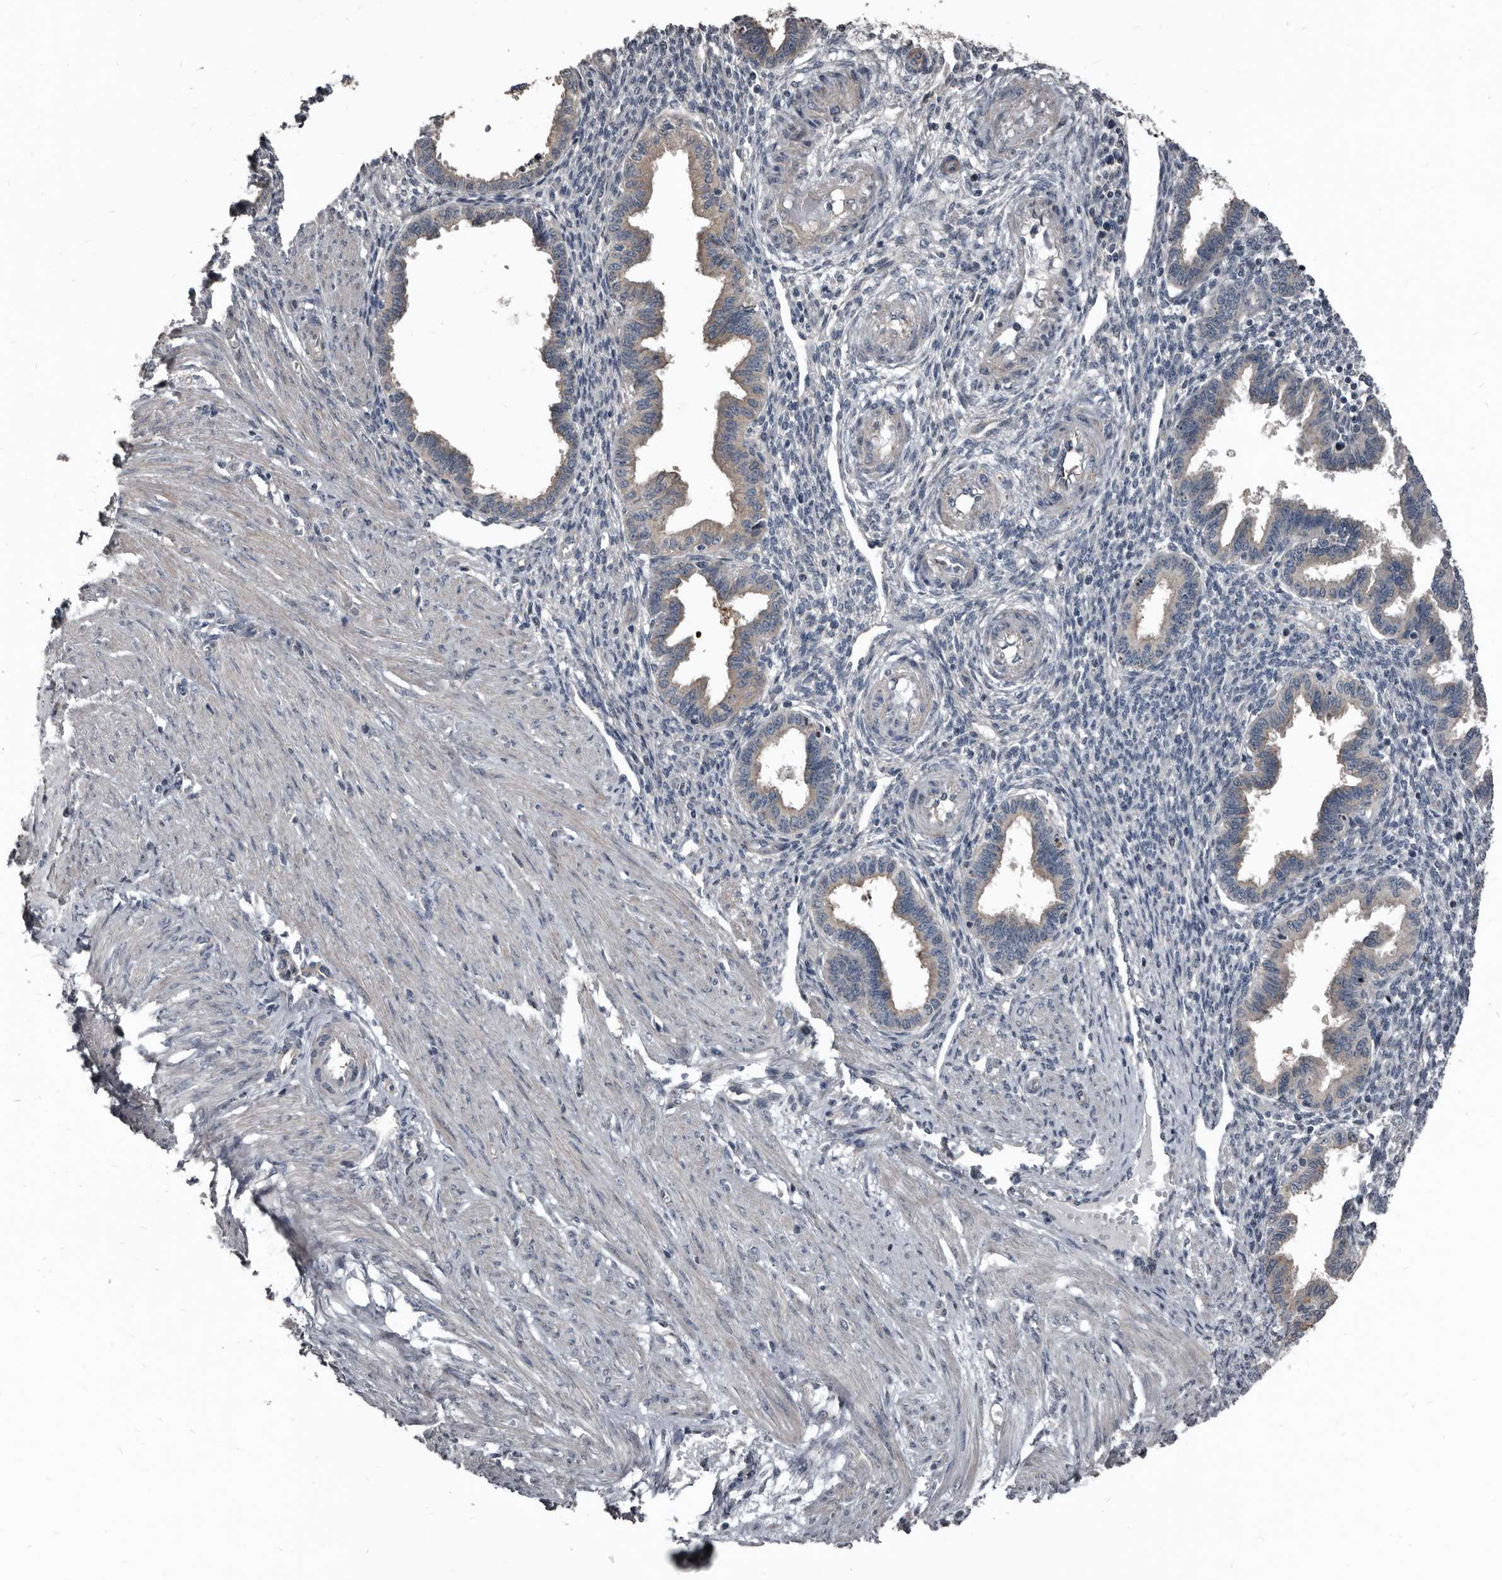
{"staining": {"intensity": "negative", "quantity": "none", "location": "none"}, "tissue": "endometrium", "cell_type": "Cells in endometrial stroma", "image_type": "normal", "snomed": [{"axis": "morphology", "description": "Normal tissue, NOS"}, {"axis": "topography", "description": "Endometrium"}], "caption": "Cells in endometrial stroma are negative for protein expression in unremarkable human endometrium. (DAB IHC visualized using brightfield microscopy, high magnification).", "gene": "DHPS", "patient": {"sex": "female", "age": 33}}